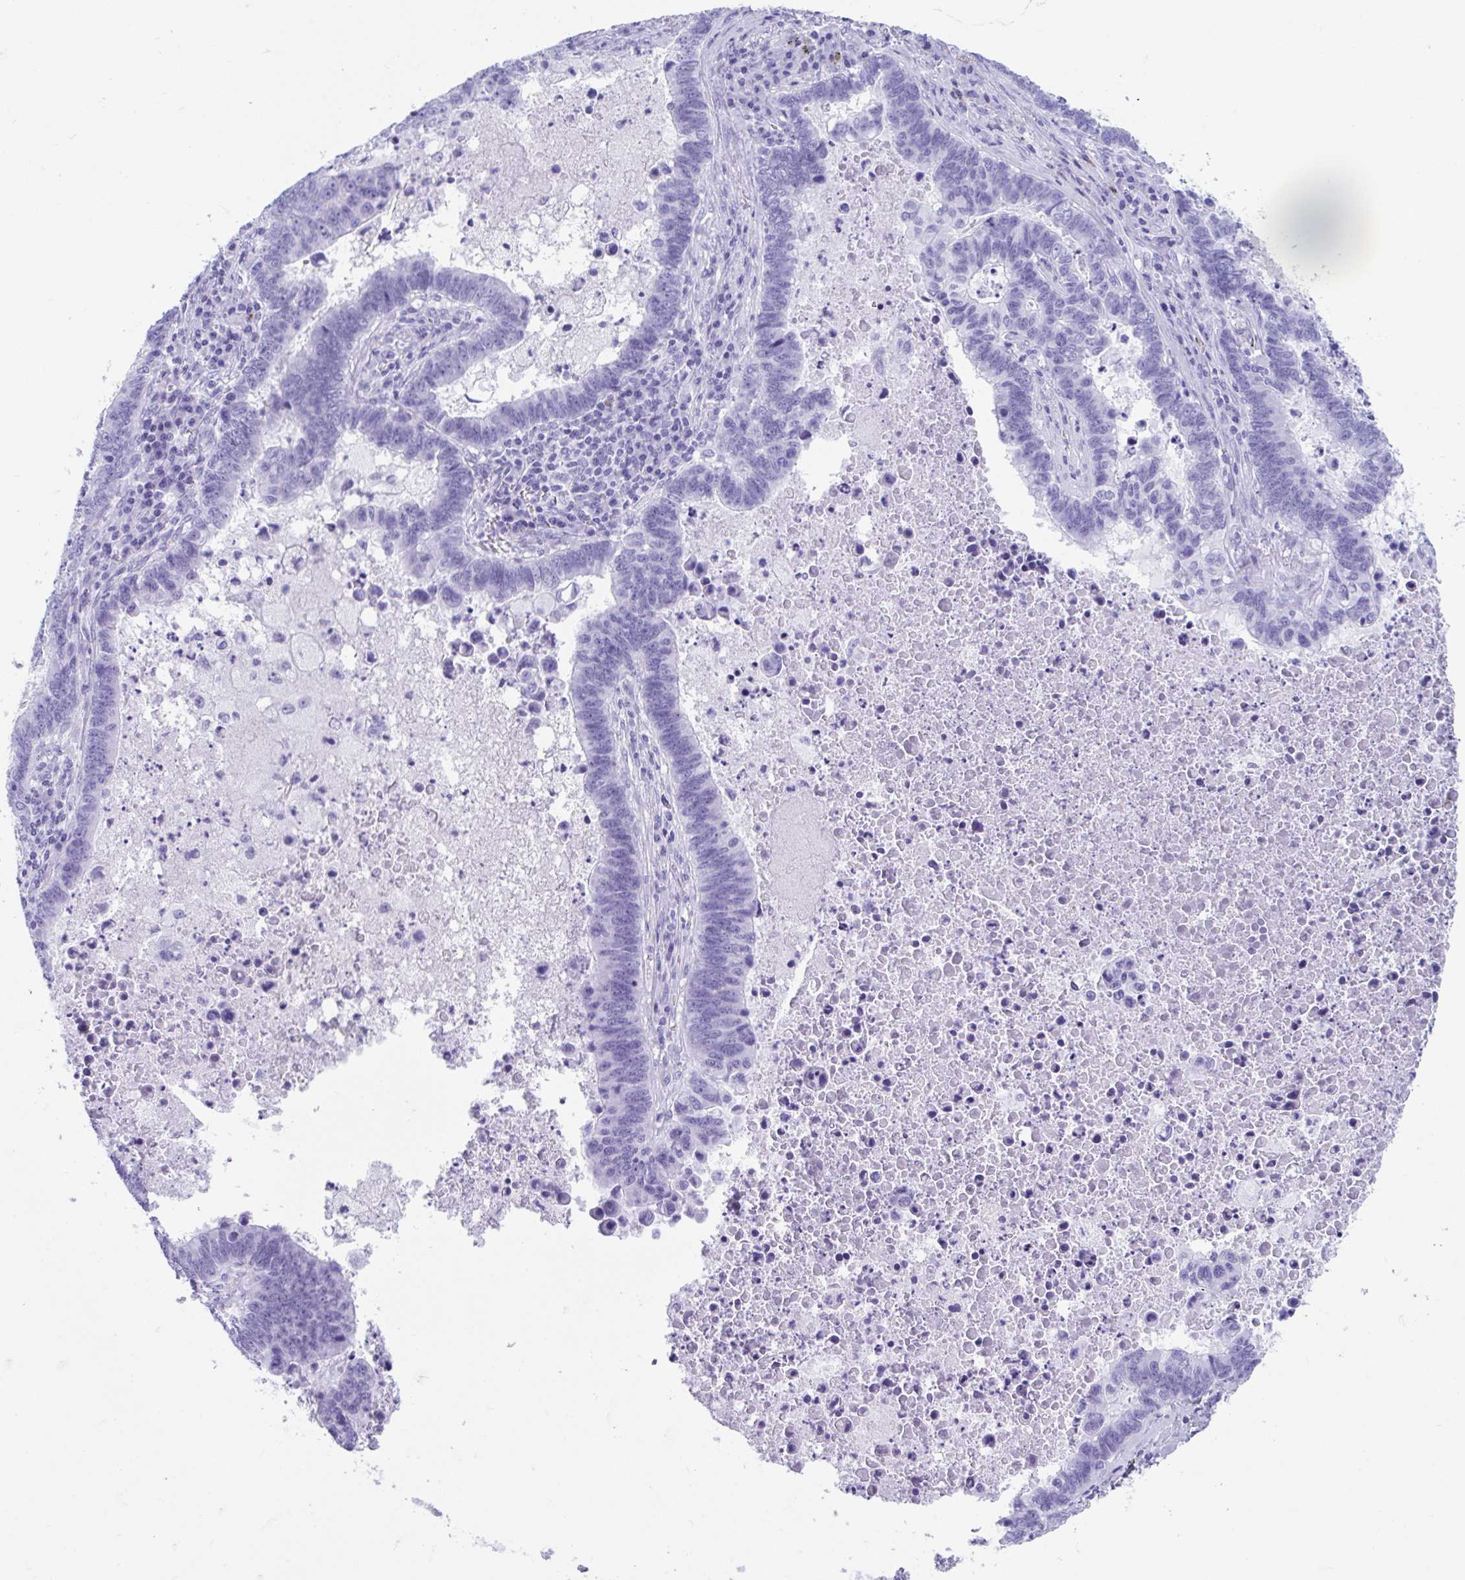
{"staining": {"intensity": "negative", "quantity": "none", "location": "none"}, "tissue": "lung cancer", "cell_type": "Tumor cells", "image_type": "cancer", "snomed": [{"axis": "morphology", "description": "Aneuploidy"}, {"axis": "morphology", "description": "Adenocarcinoma, NOS"}, {"axis": "morphology", "description": "Adenocarcinoma primary or metastatic"}, {"axis": "topography", "description": "Lung"}], "caption": "Human lung cancer (adenocarcinoma) stained for a protein using immunohistochemistry (IHC) shows no staining in tumor cells.", "gene": "TMEM35A", "patient": {"sex": "female", "age": 75}}